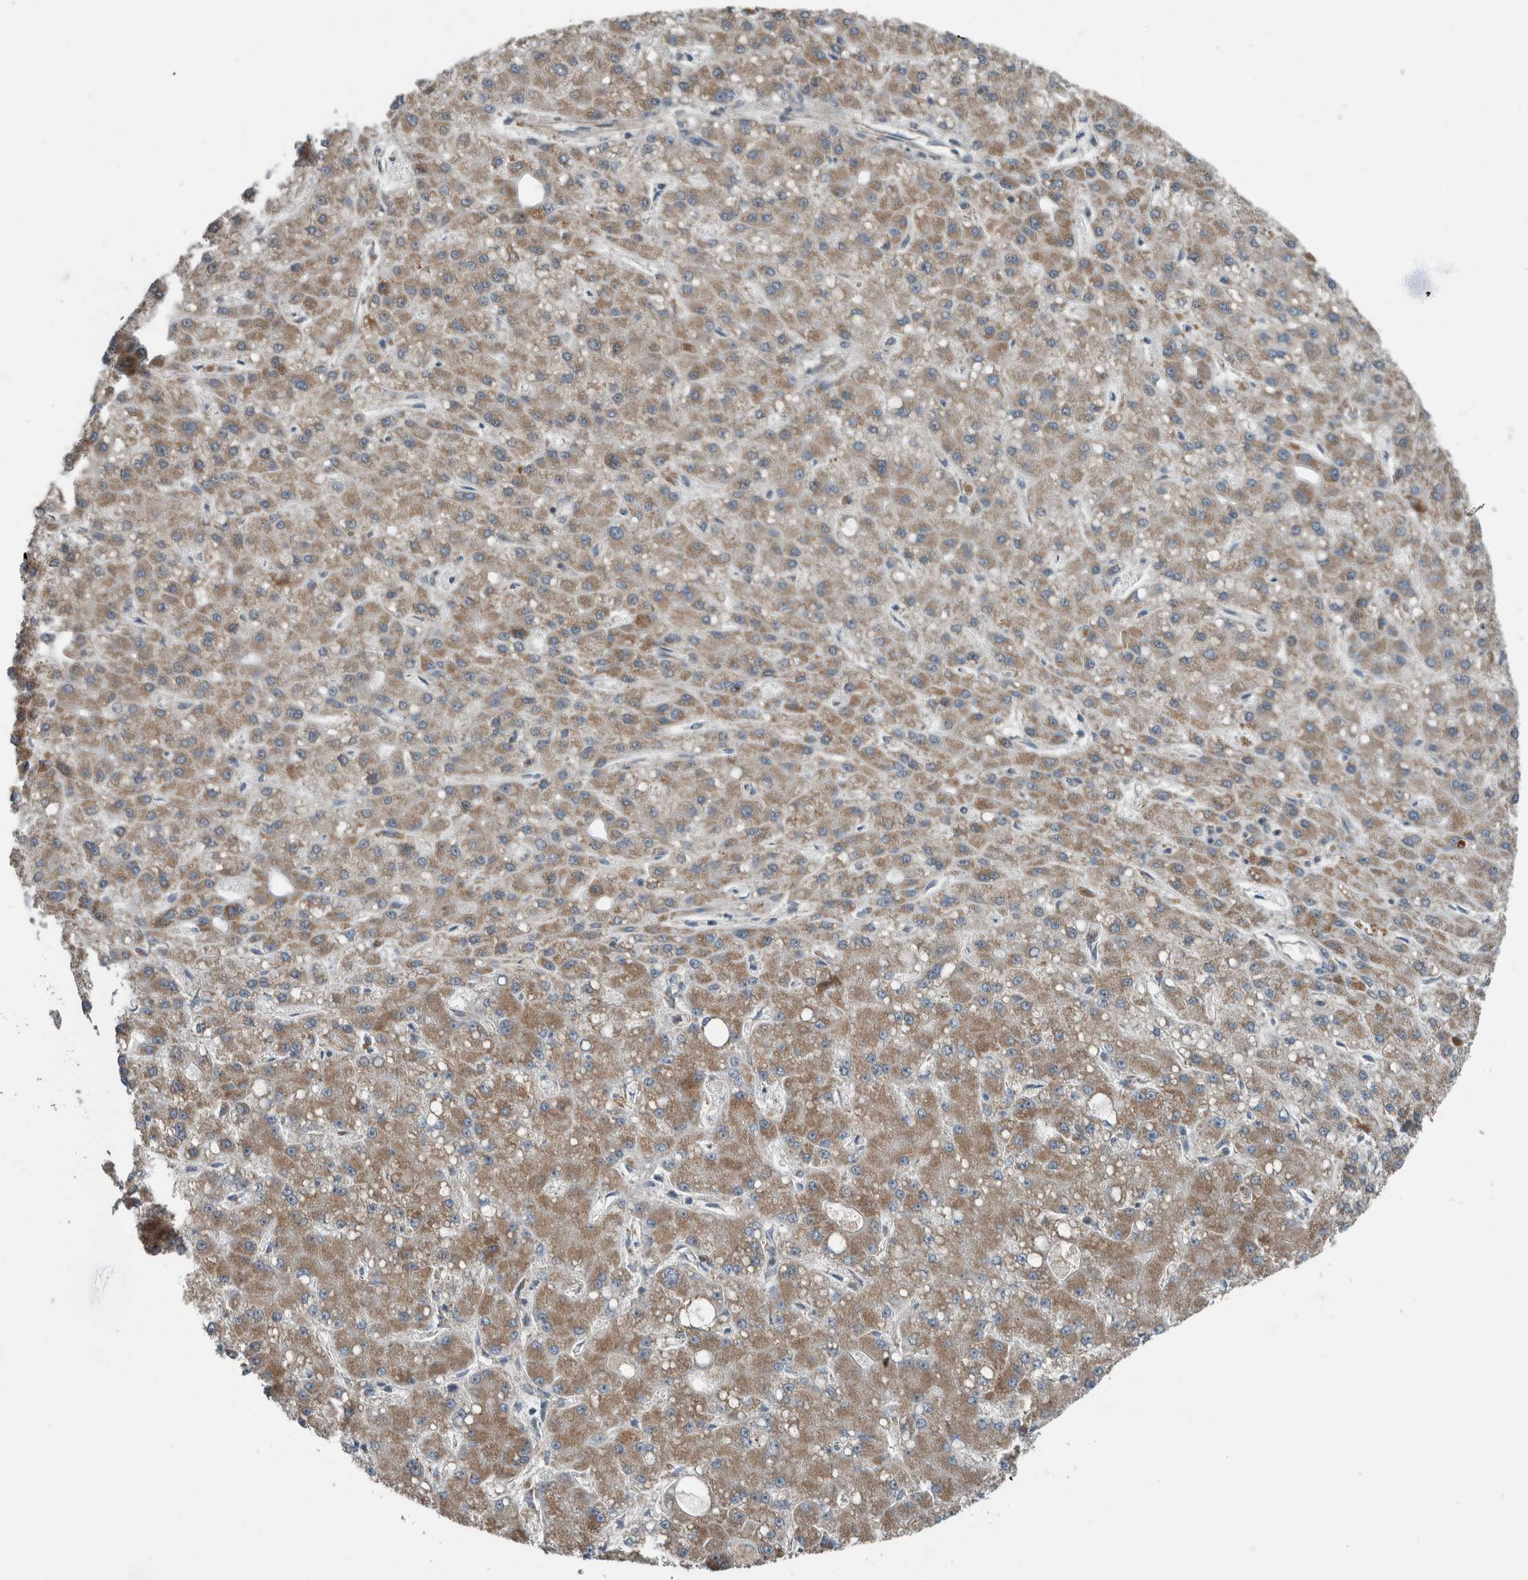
{"staining": {"intensity": "moderate", "quantity": ">75%", "location": "cytoplasmic/membranous"}, "tissue": "liver cancer", "cell_type": "Tumor cells", "image_type": "cancer", "snomed": [{"axis": "morphology", "description": "Carcinoma, Hepatocellular, NOS"}, {"axis": "topography", "description": "Liver"}], "caption": "Liver cancer was stained to show a protein in brown. There is medium levels of moderate cytoplasmic/membranous expression in about >75% of tumor cells. Immunohistochemistry stains the protein in brown and the nuclei are stained blue.", "gene": "GBA2", "patient": {"sex": "male", "age": 67}}